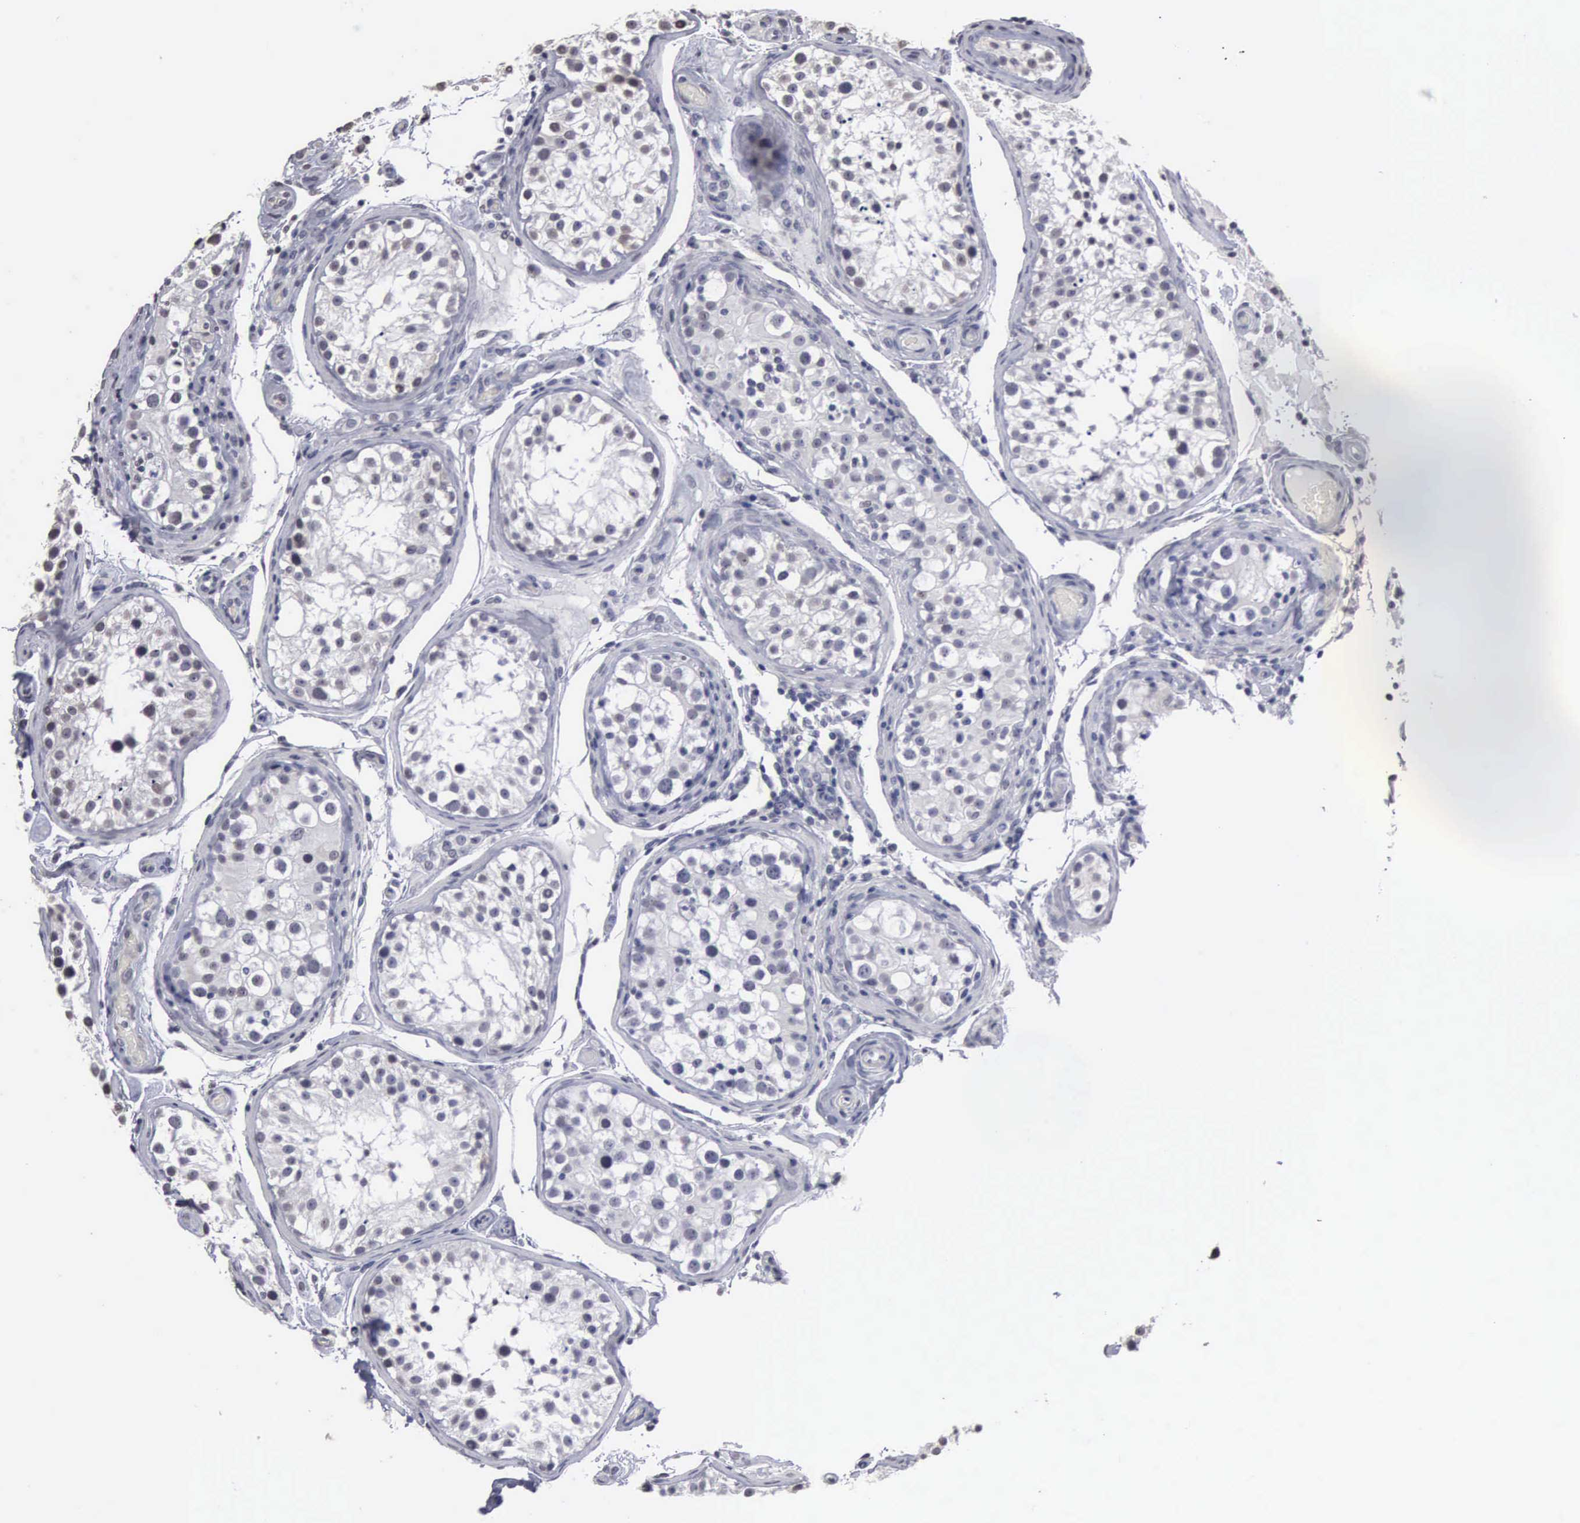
{"staining": {"intensity": "weak", "quantity": "<25%", "location": "nuclear"}, "tissue": "testis", "cell_type": "Cells in seminiferous ducts", "image_type": "normal", "snomed": [{"axis": "morphology", "description": "Normal tissue, NOS"}, {"axis": "topography", "description": "Testis"}], "caption": "Micrograph shows no protein positivity in cells in seminiferous ducts of benign testis.", "gene": "UPB1", "patient": {"sex": "male", "age": 24}}